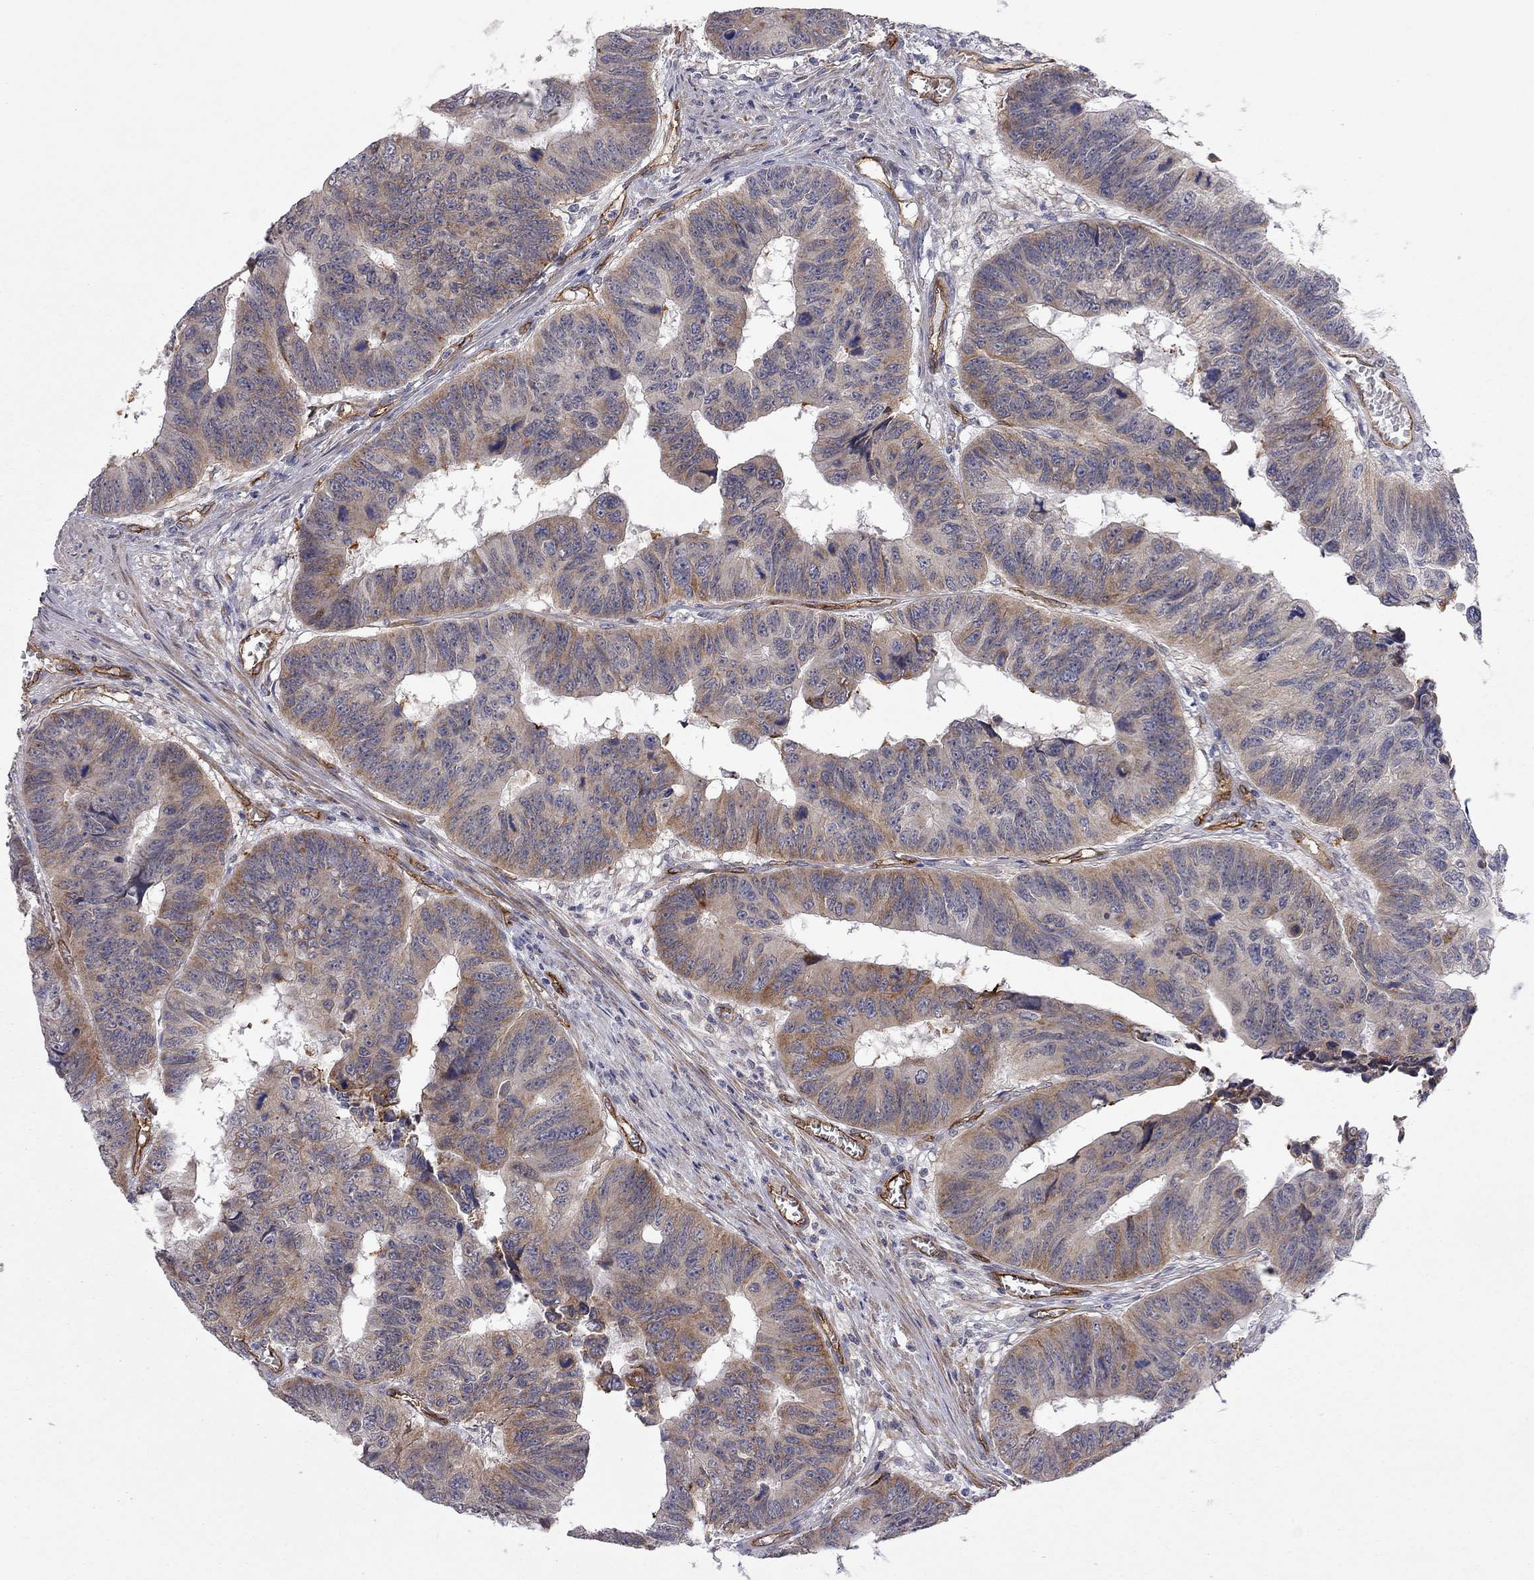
{"staining": {"intensity": "moderate", "quantity": "25%-75%", "location": "cytoplasmic/membranous"}, "tissue": "colorectal cancer", "cell_type": "Tumor cells", "image_type": "cancer", "snomed": [{"axis": "morphology", "description": "Adenocarcinoma, NOS"}, {"axis": "topography", "description": "Rectum"}], "caption": "High-power microscopy captured an immunohistochemistry histopathology image of colorectal adenocarcinoma, revealing moderate cytoplasmic/membranous staining in approximately 25%-75% of tumor cells. (Stains: DAB (3,3'-diaminobenzidine) in brown, nuclei in blue, Microscopy: brightfield microscopy at high magnification).", "gene": "EXOC3L2", "patient": {"sex": "female", "age": 85}}